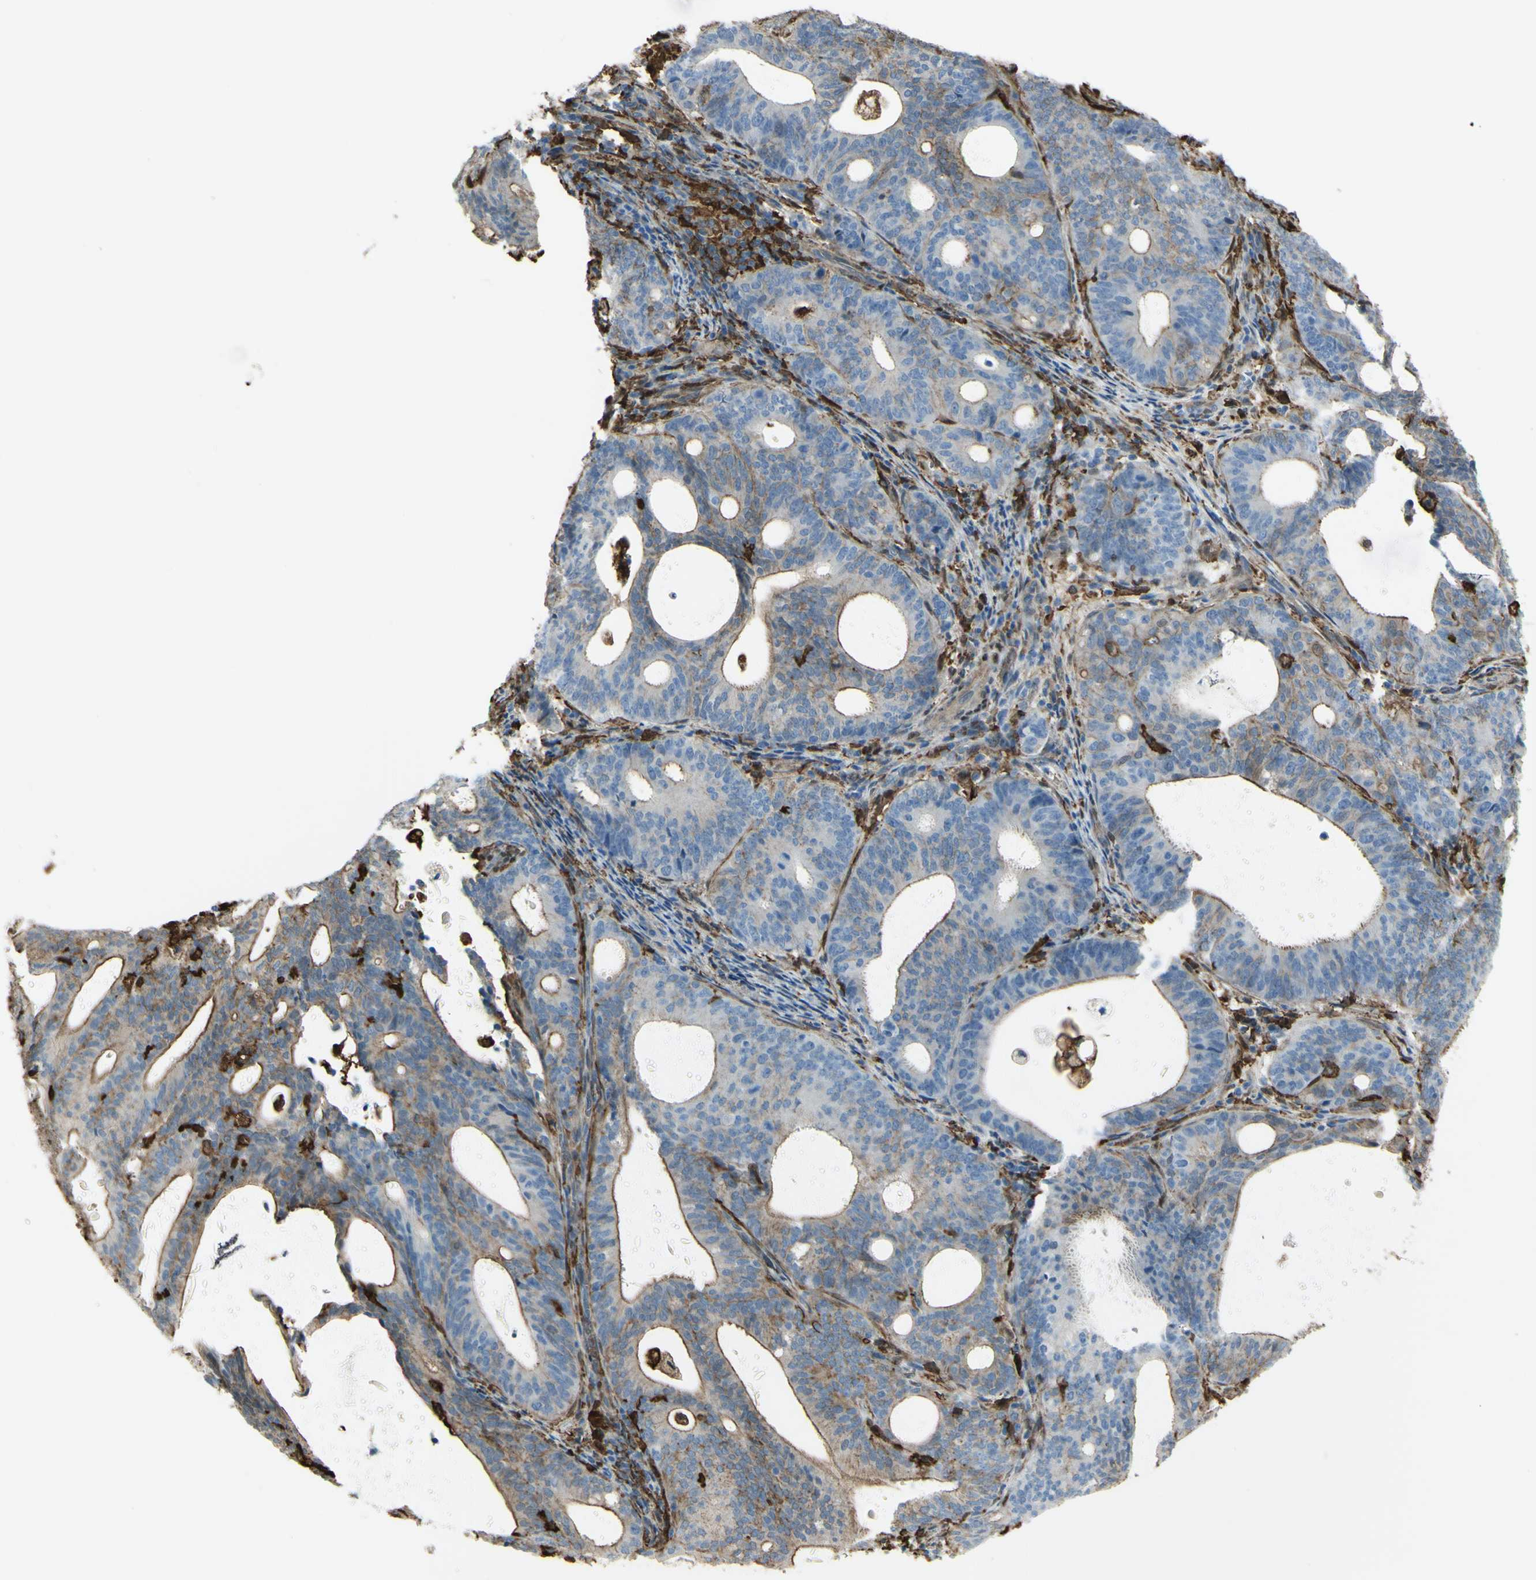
{"staining": {"intensity": "weak", "quantity": "25%-75%", "location": "cytoplasmic/membranous"}, "tissue": "endometrial cancer", "cell_type": "Tumor cells", "image_type": "cancer", "snomed": [{"axis": "morphology", "description": "Adenocarcinoma, NOS"}, {"axis": "topography", "description": "Uterus"}], "caption": "A brown stain shows weak cytoplasmic/membranous positivity of a protein in human endometrial cancer (adenocarcinoma) tumor cells.", "gene": "GSN", "patient": {"sex": "female", "age": 83}}